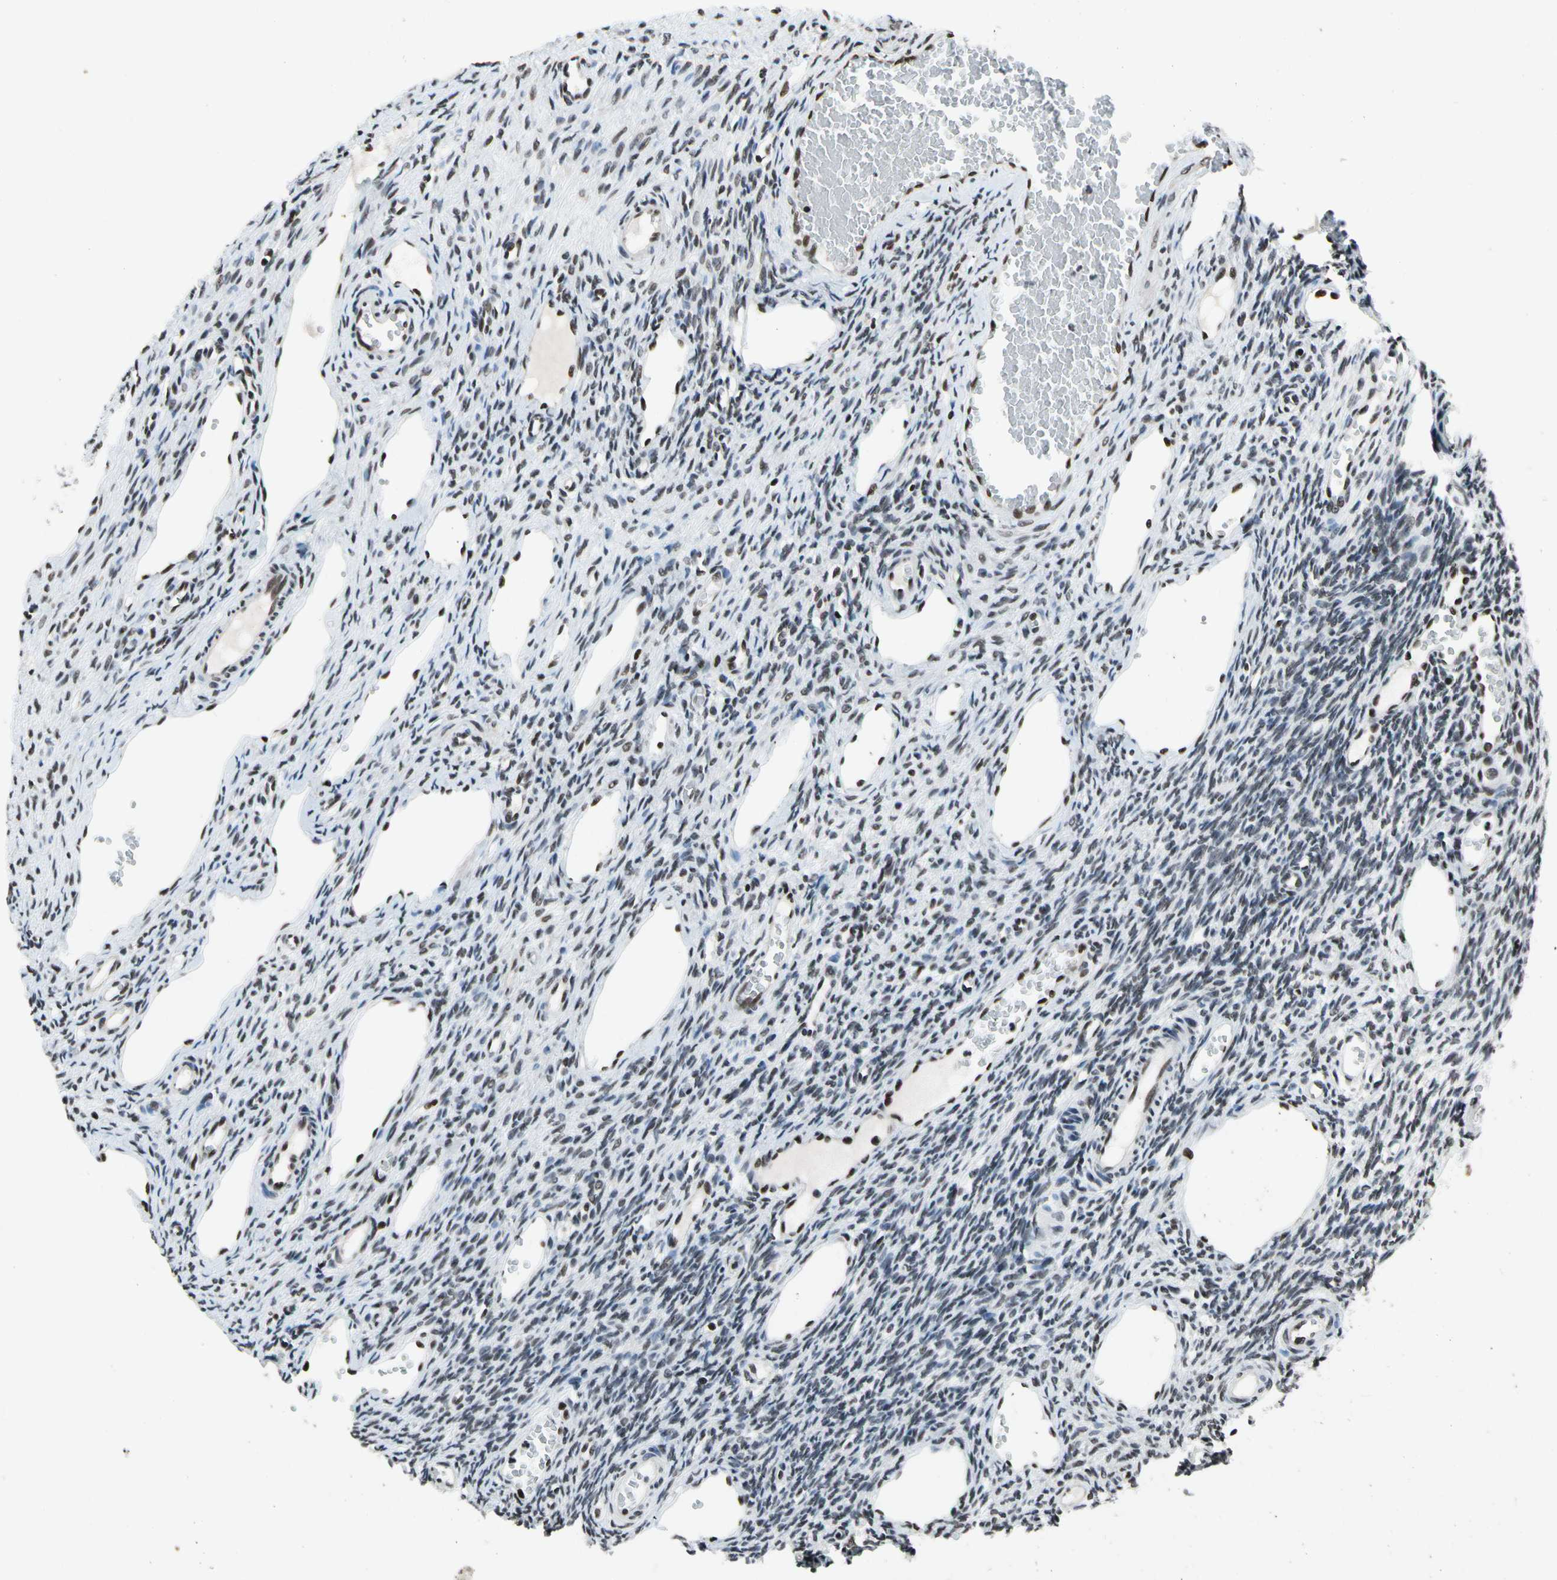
{"staining": {"intensity": "moderate", "quantity": "25%-75%", "location": "nuclear"}, "tissue": "ovary", "cell_type": "Ovarian stroma cells", "image_type": "normal", "snomed": [{"axis": "morphology", "description": "Normal tissue, NOS"}, {"axis": "topography", "description": "Ovary"}], "caption": "Protein expression analysis of unremarkable human ovary reveals moderate nuclear staining in approximately 25%-75% of ovarian stroma cells. The staining was performed using DAB to visualize the protein expression in brown, while the nuclei were stained in blue with hematoxylin (Magnification: 20x).", "gene": "RECQL", "patient": {"sex": "female", "age": 33}}